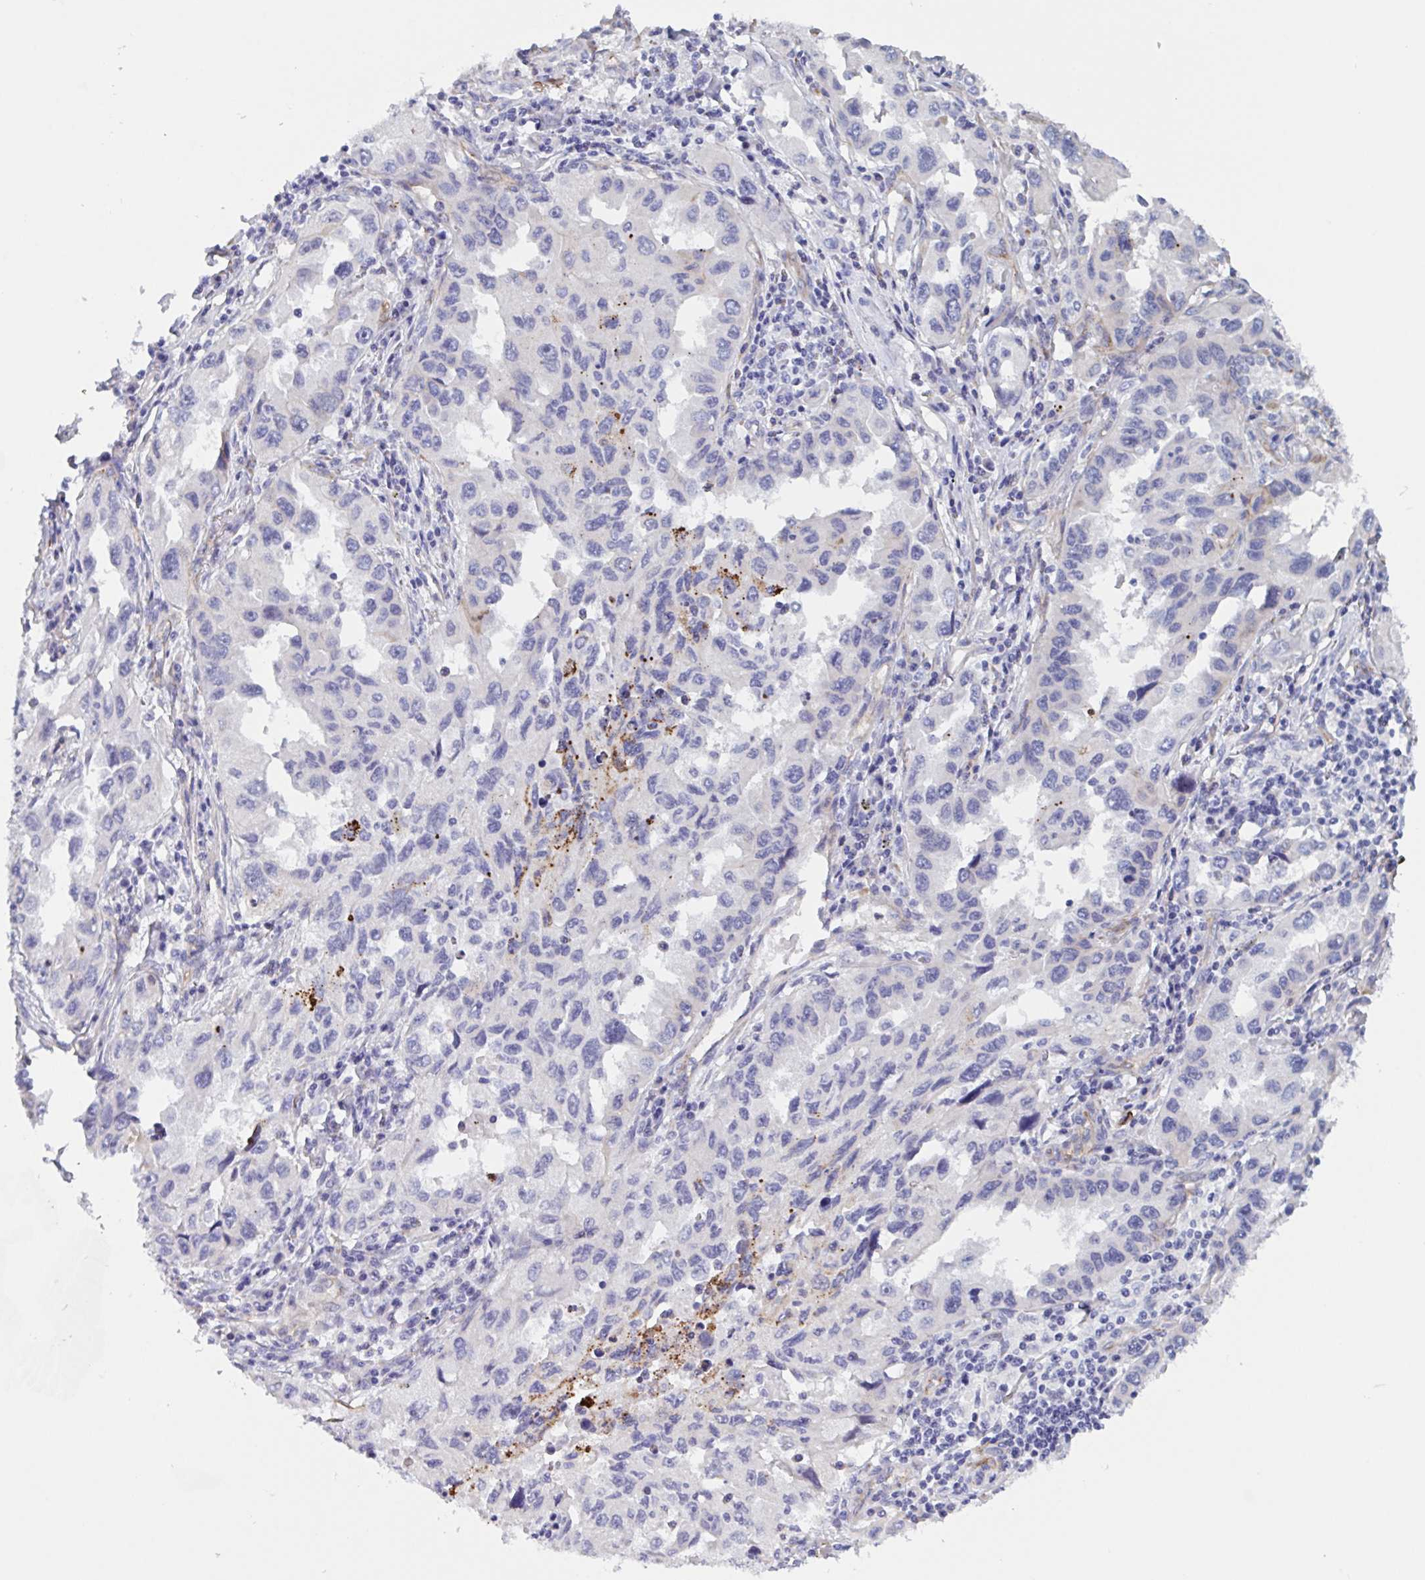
{"staining": {"intensity": "moderate", "quantity": "<25%", "location": "cytoplasmic/membranous"}, "tissue": "lung cancer", "cell_type": "Tumor cells", "image_type": "cancer", "snomed": [{"axis": "morphology", "description": "Adenocarcinoma, NOS"}, {"axis": "topography", "description": "Lung"}], "caption": "Human lung cancer (adenocarcinoma) stained with a brown dye shows moderate cytoplasmic/membranous positive positivity in approximately <25% of tumor cells.", "gene": "ST14", "patient": {"sex": "female", "age": 73}}